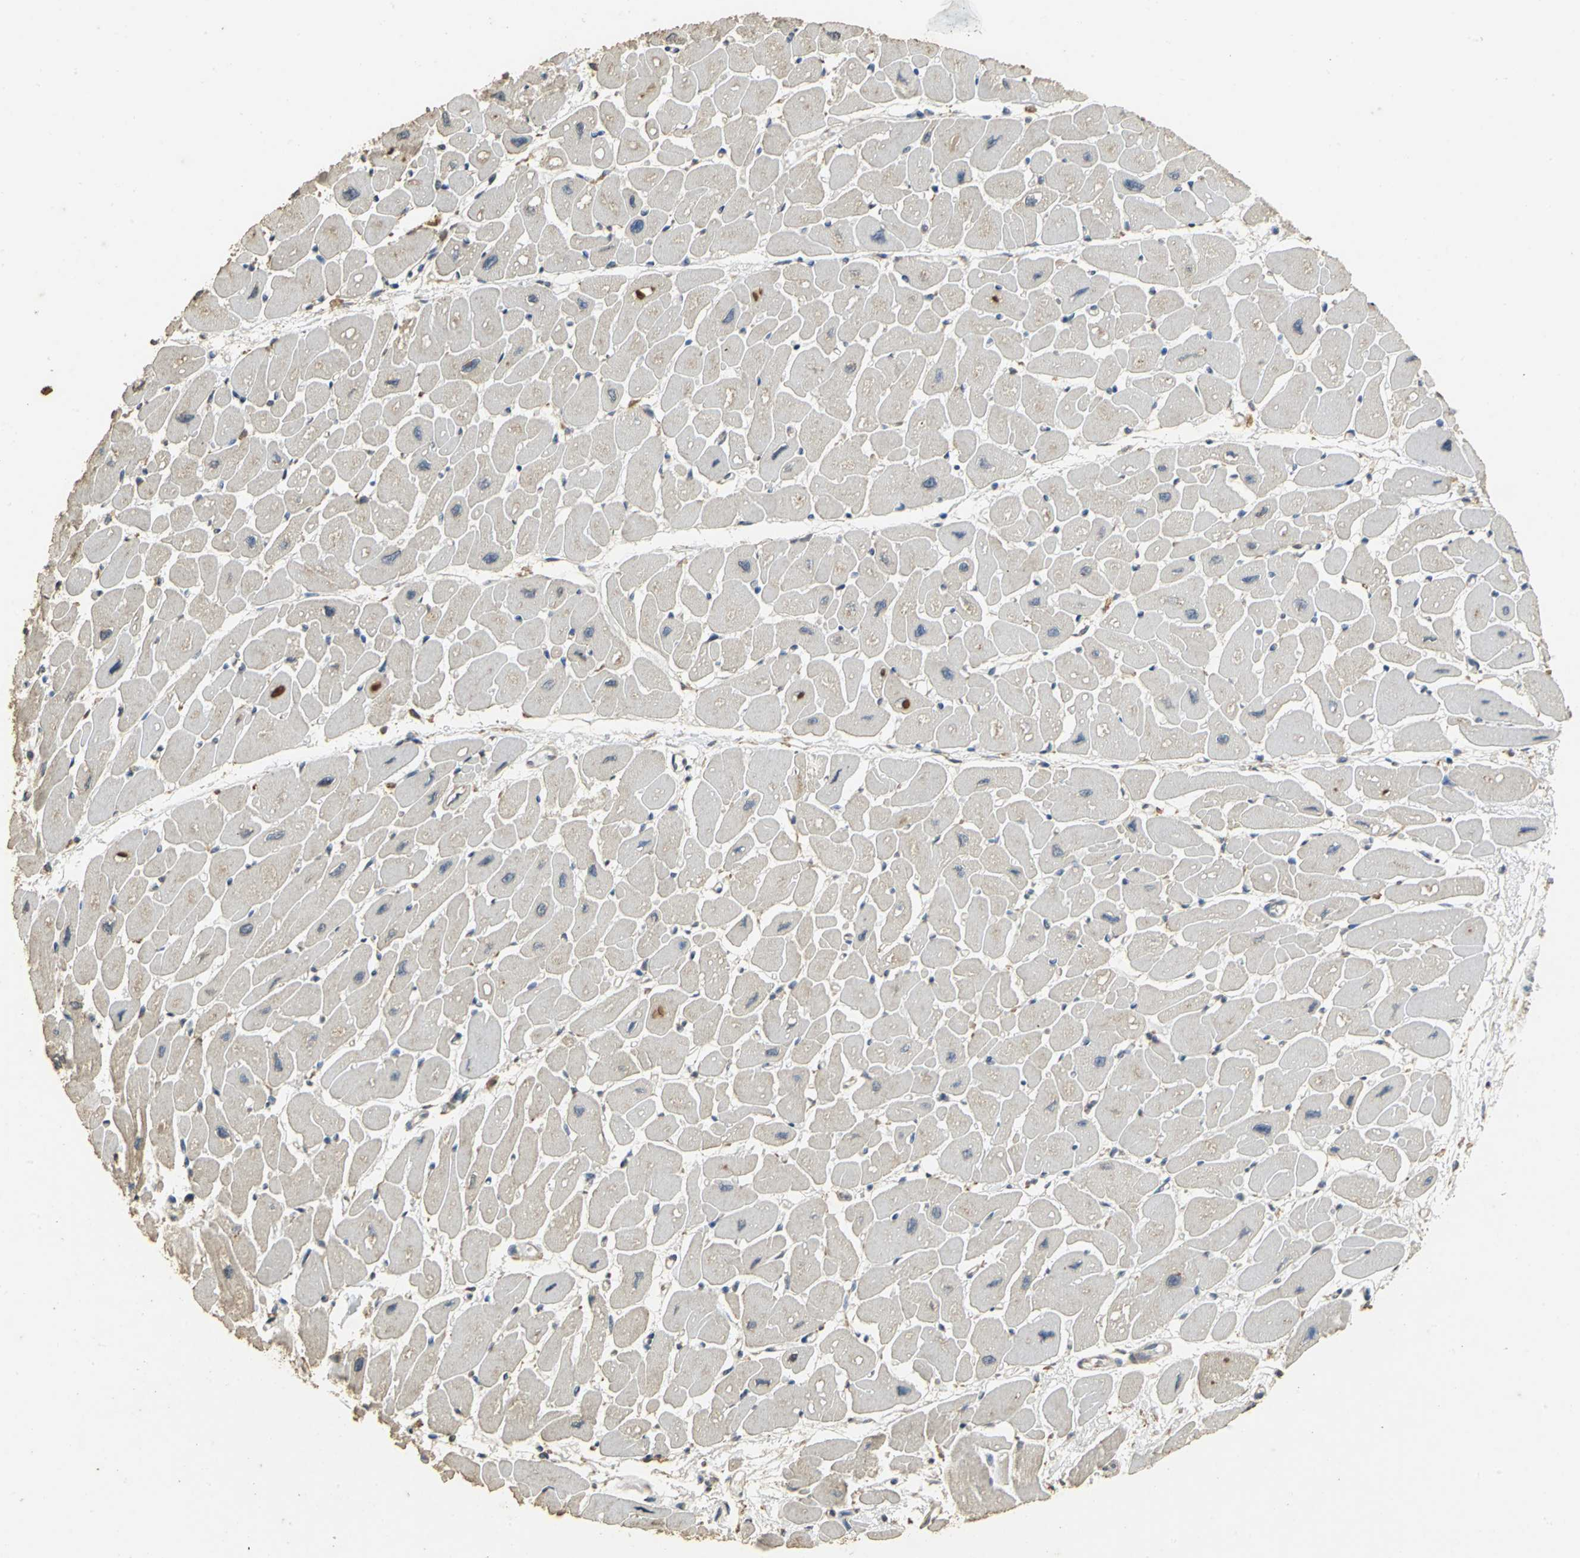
{"staining": {"intensity": "negative", "quantity": "none", "location": "none"}, "tissue": "heart muscle", "cell_type": "Cardiomyocytes", "image_type": "normal", "snomed": [{"axis": "morphology", "description": "Normal tissue, NOS"}, {"axis": "topography", "description": "Heart"}], "caption": "Cardiomyocytes show no significant protein expression in benign heart muscle.", "gene": "ACSL4", "patient": {"sex": "female", "age": 54}}